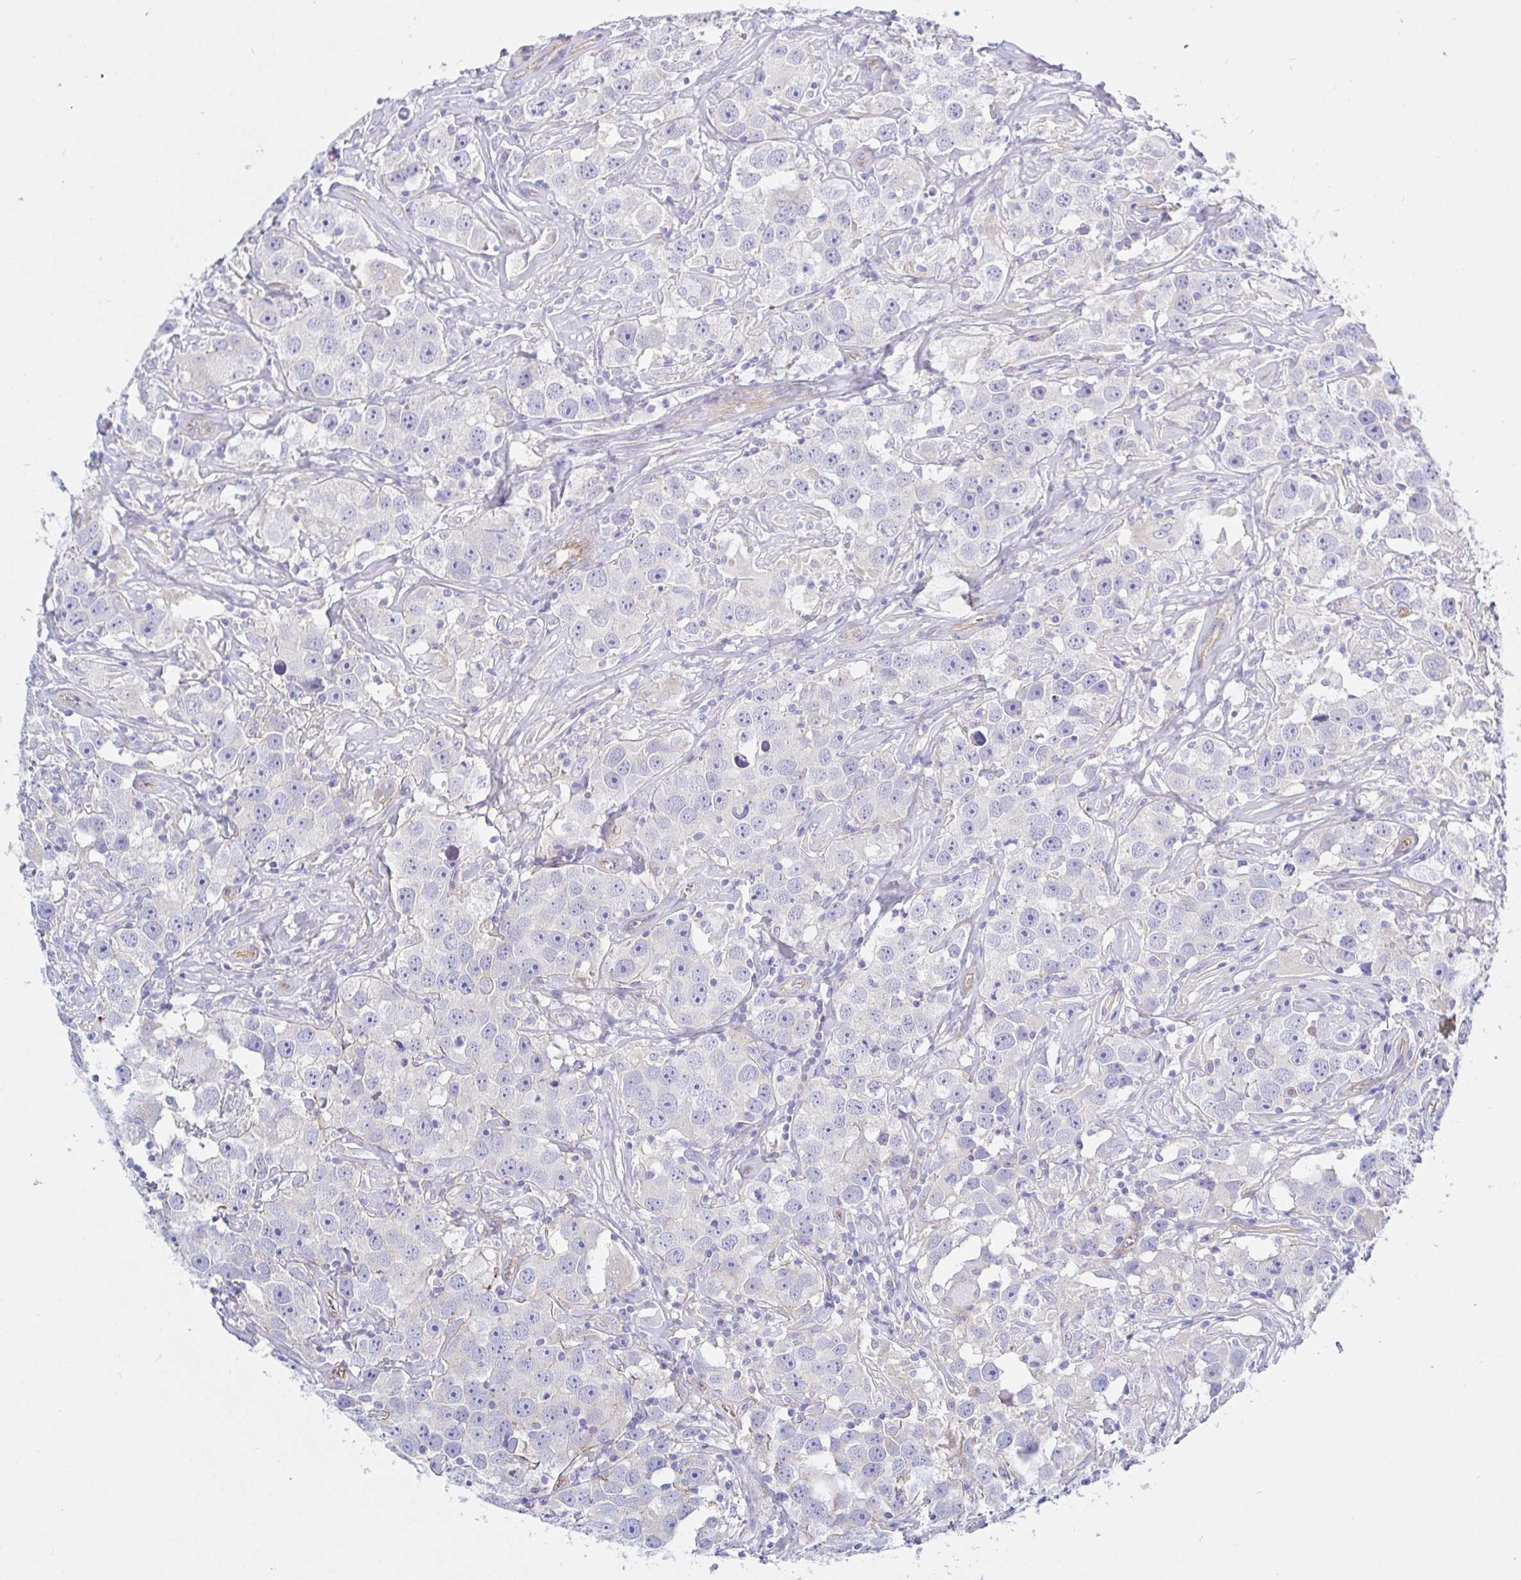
{"staining": {"intensity": "negative", "quantity": "none", "location": "none"}, "tissue": "testis cancer", "cell_type": "Tumor cells", "image_type": "cancer", "snomed": [{"axis": "morphology", "description": "Seminoma, NOS"}, {"axis": "topography", "description": "Testis"}], "caption": "This micrograph is of testis seminoma stained with immunohistochemistry to label a protein in brown with the nuclei are counter-stained blue. There is no expression in tumor cells. The staining was performed using DAB to visualize the protein expression in brown, while the nuclei were stained in blue with hematoxylin (Magnification: 20x).", "gene": "ARL4D", "patient": {"sex": "male", "age": 49}}